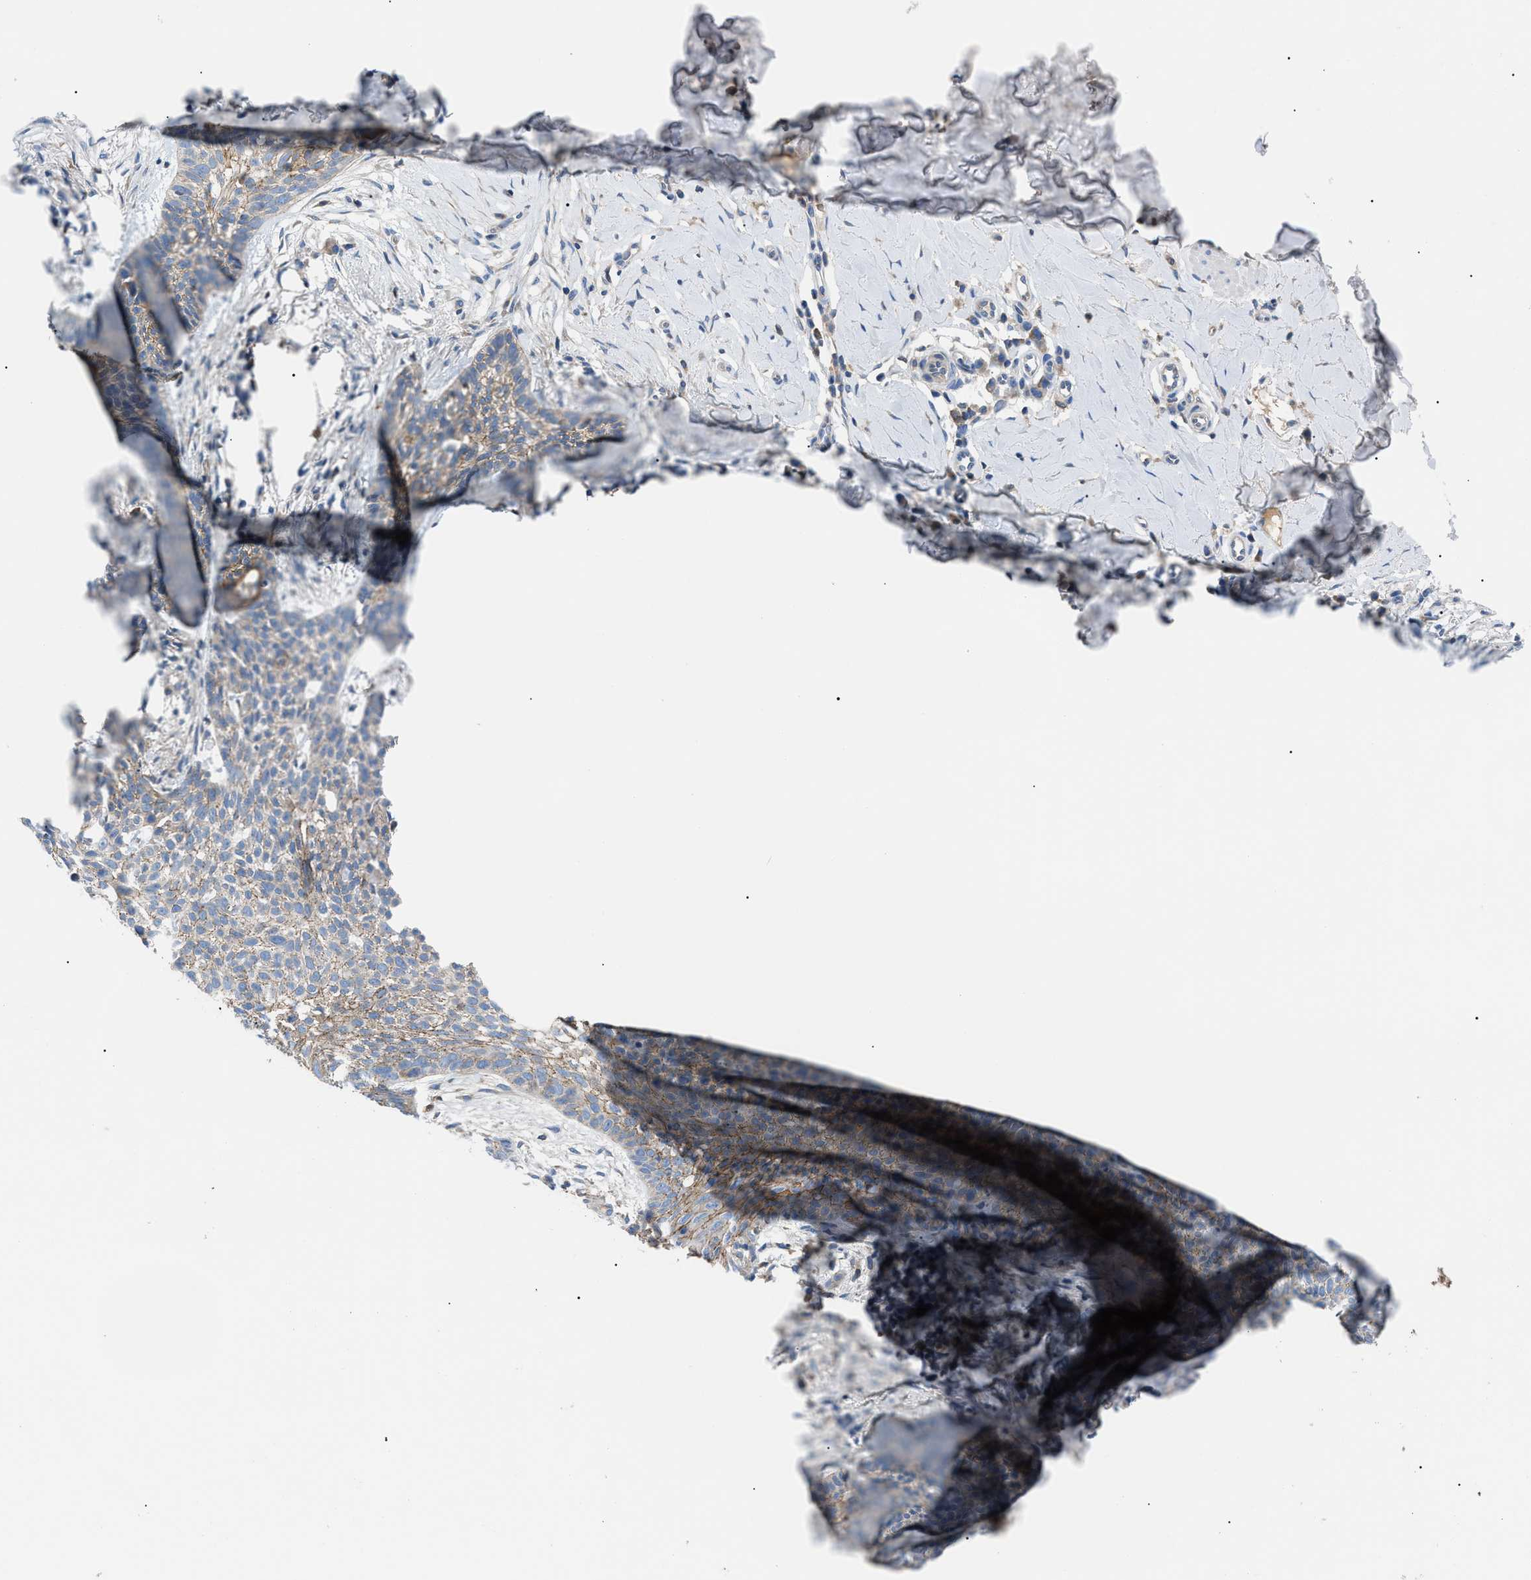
{"staining": {"intensity": "moderate", "quantity": ">75%", "location": "cytoplasmic/membranous"}, "tissue": "skin cancer", "cell_type": "Tumor cells", "image_type": "cancer", "snomed": [{"axis": "morphology", "description": "Basal cell carcinoma"}, {"axis": "topography", "description": "Skin"}], "caption": "Protein analysis of skin cancer tissue displays moderate cytoplasmic/membranous expression in approximately >75% of tumor cells. (Stains: DAB (3,3'-diaminobenzidine) in brown, nuclei in blue, Microscopy: brightfield microscopy at high magnification).", "gene": "ZDHHC24", "patient": {"sex": "female", "age": 59}}